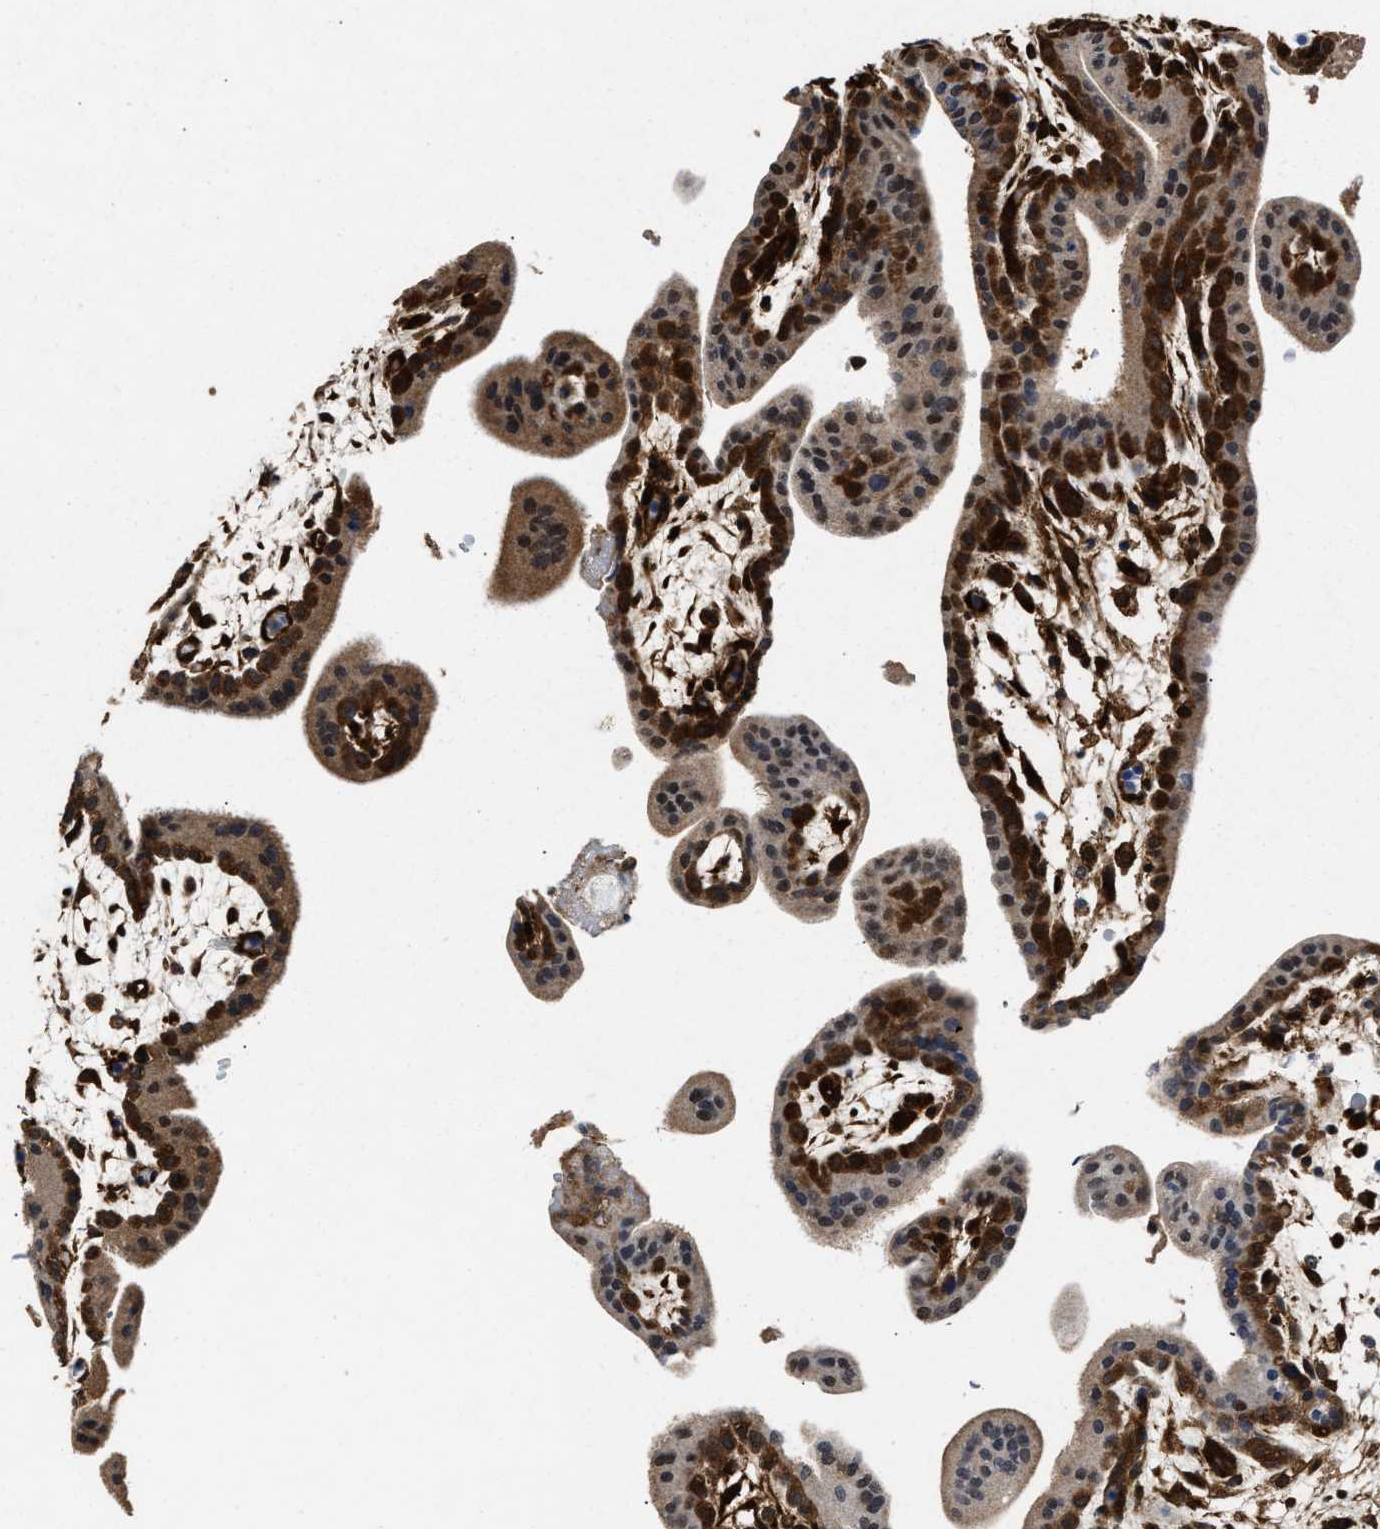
{"staining": {"intensity": "strong", "quantity": "25%-75%", "location": "cytoplasmic/membranous"}, "tissue": "placenta", "cell_type": "Trophoblastic cells", "image_type": "normal", "snomed": [{"axis": "morphology", "description": "Normal tissue, NOS"}, {"axis": "topography", "description": "Placenta"}], "caption": "Benign placenta reveals strong cytoplasmic/membranous staining in approximately 25%-75% of trophoblastic cells, visualized by immunohistochemistry. Using DAB (3,3'-diaminobenzidine) (brown) and hematoxylin (blue) stains, captured at high magnification using brightfield microscopy.", "gene": "ACAT2", "patient": {"sex": "female", "age": 35}}